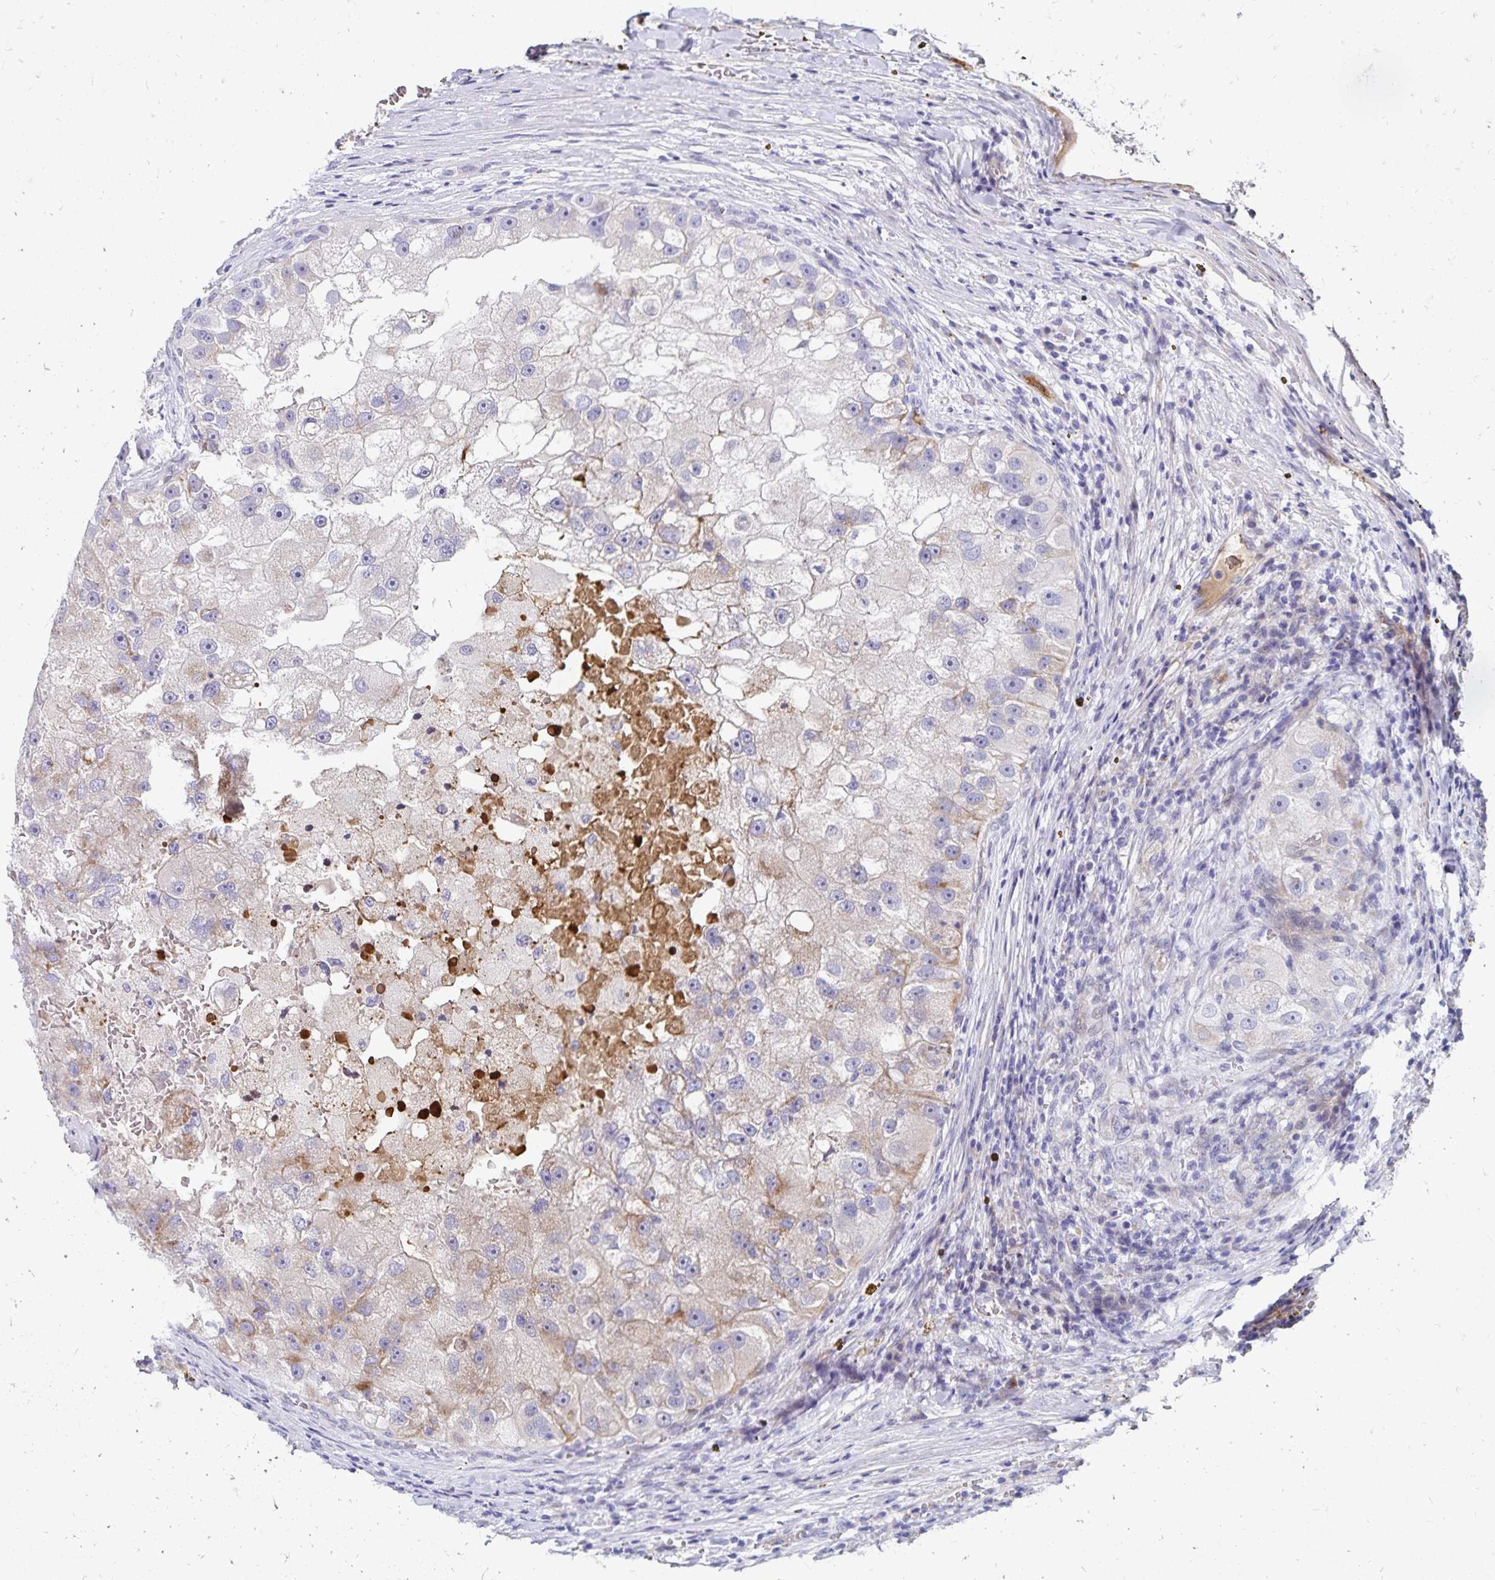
{"staining": {"intensity": "weak", "quantity": "<25%", "location": "cytoplasmic/membranous"}, "tissue": "renal cancer", "cell_type": "Tumor cells", "image_type": "cancer", "snomed": [{"axis": "morphology", "description": "Adenocarcinoma, NOS"}, {"axis": "topography", "description": "Kidney"}], "caption": "Renal cancer was stained to show a protein in brown. There is no significant expression in tumor cells.", "gene": "NECAP1", "patient": {"sex": "male", "age": 63}}